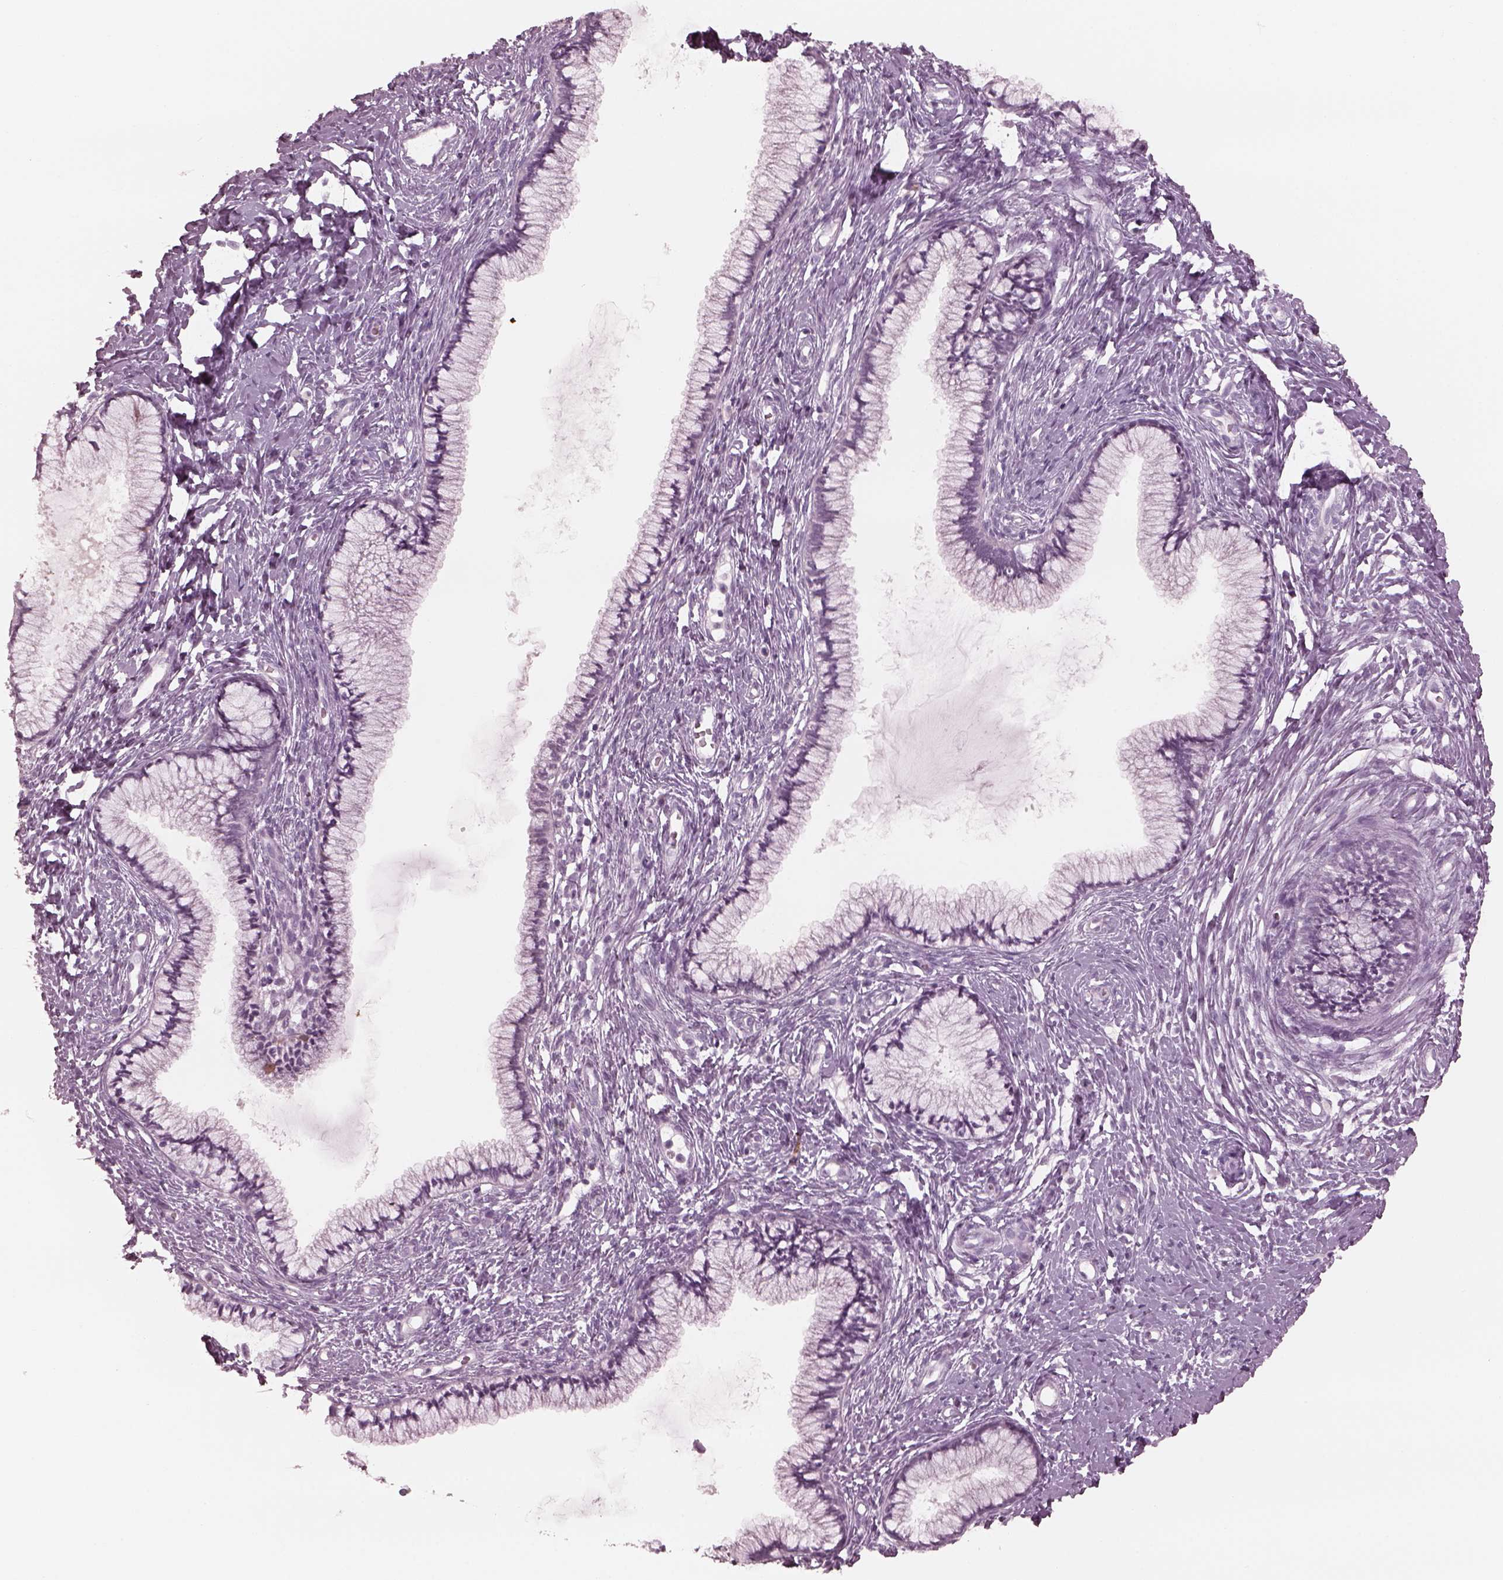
{"staining": {"intensity": "negative", "quantity": "none", "location": "none"}, "tissue": "cervix", "cell_type": "Glandular cells", "image_type": "normal", "snomed": [{"axis": "morphology", "description": "Normal tissue, NOS"}, {"axis": "topography", "description": "Cervix"}], "caption": "A histopathology image of human cervix is negative for staining in glandular cells. (Stains: DAB immunohistochemistry (IHC) with hematoxylin counter stain, Microscopy: brightfield microscopy at high magnification).", "gene": "C2orf81", "patient": {"sex": "female", "age": 40}}